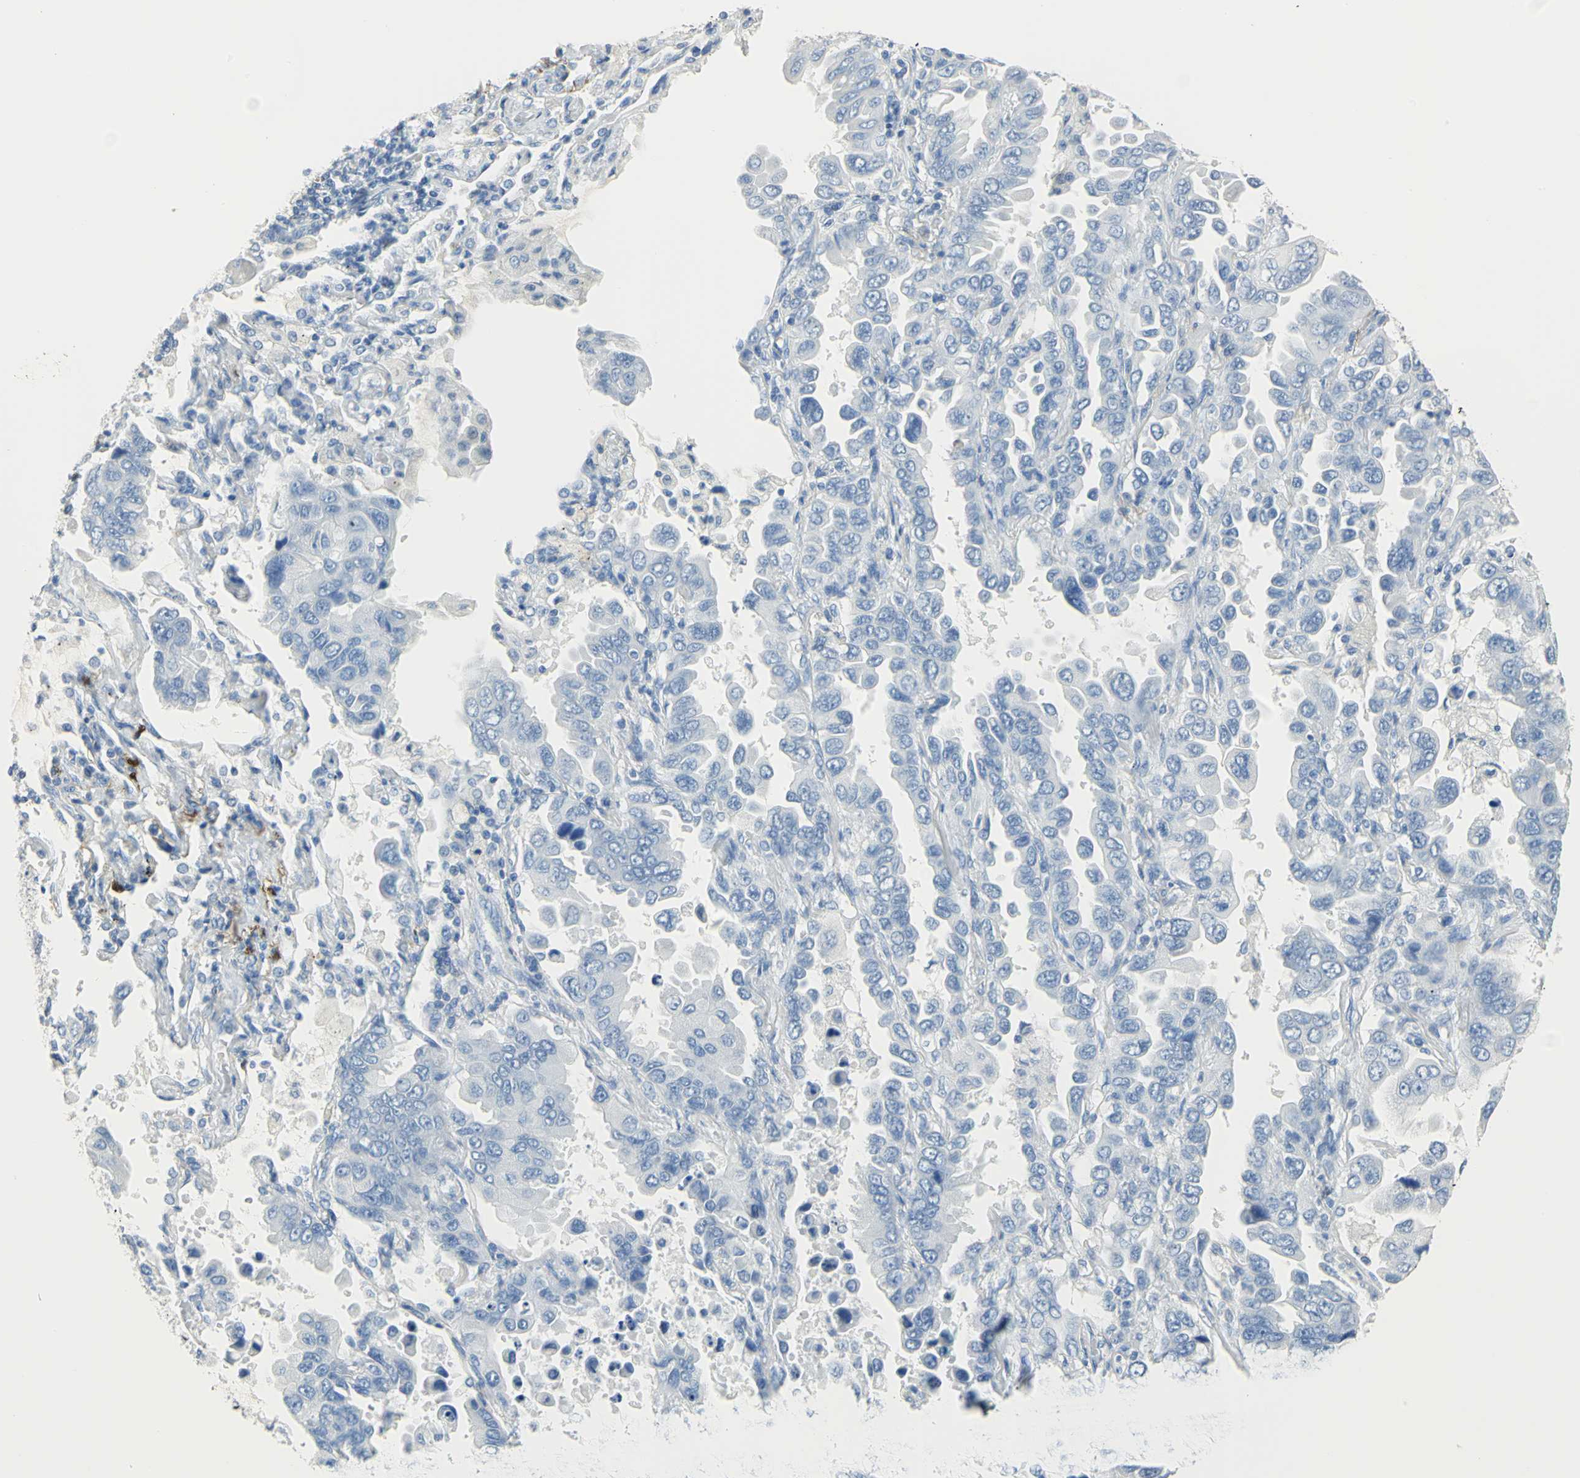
{"staining": {"intensity": "negative", "quantity": "none", "location": "none"}, "tissue": "lung cancer", "cell_type": "Tumor cells", "image_type": "cancer", "snomed": [{"axis": "morphology", "description": "Adenocarcinoma, NOS"}, {"axis": "topography", "description": "Lung"}], "caption": "Immunohistochemical staining of human lung cancer demonstrates no significant staining in tumor cells.", "gene": "CA3", "patient": {"sex": "male", "age": 64}}